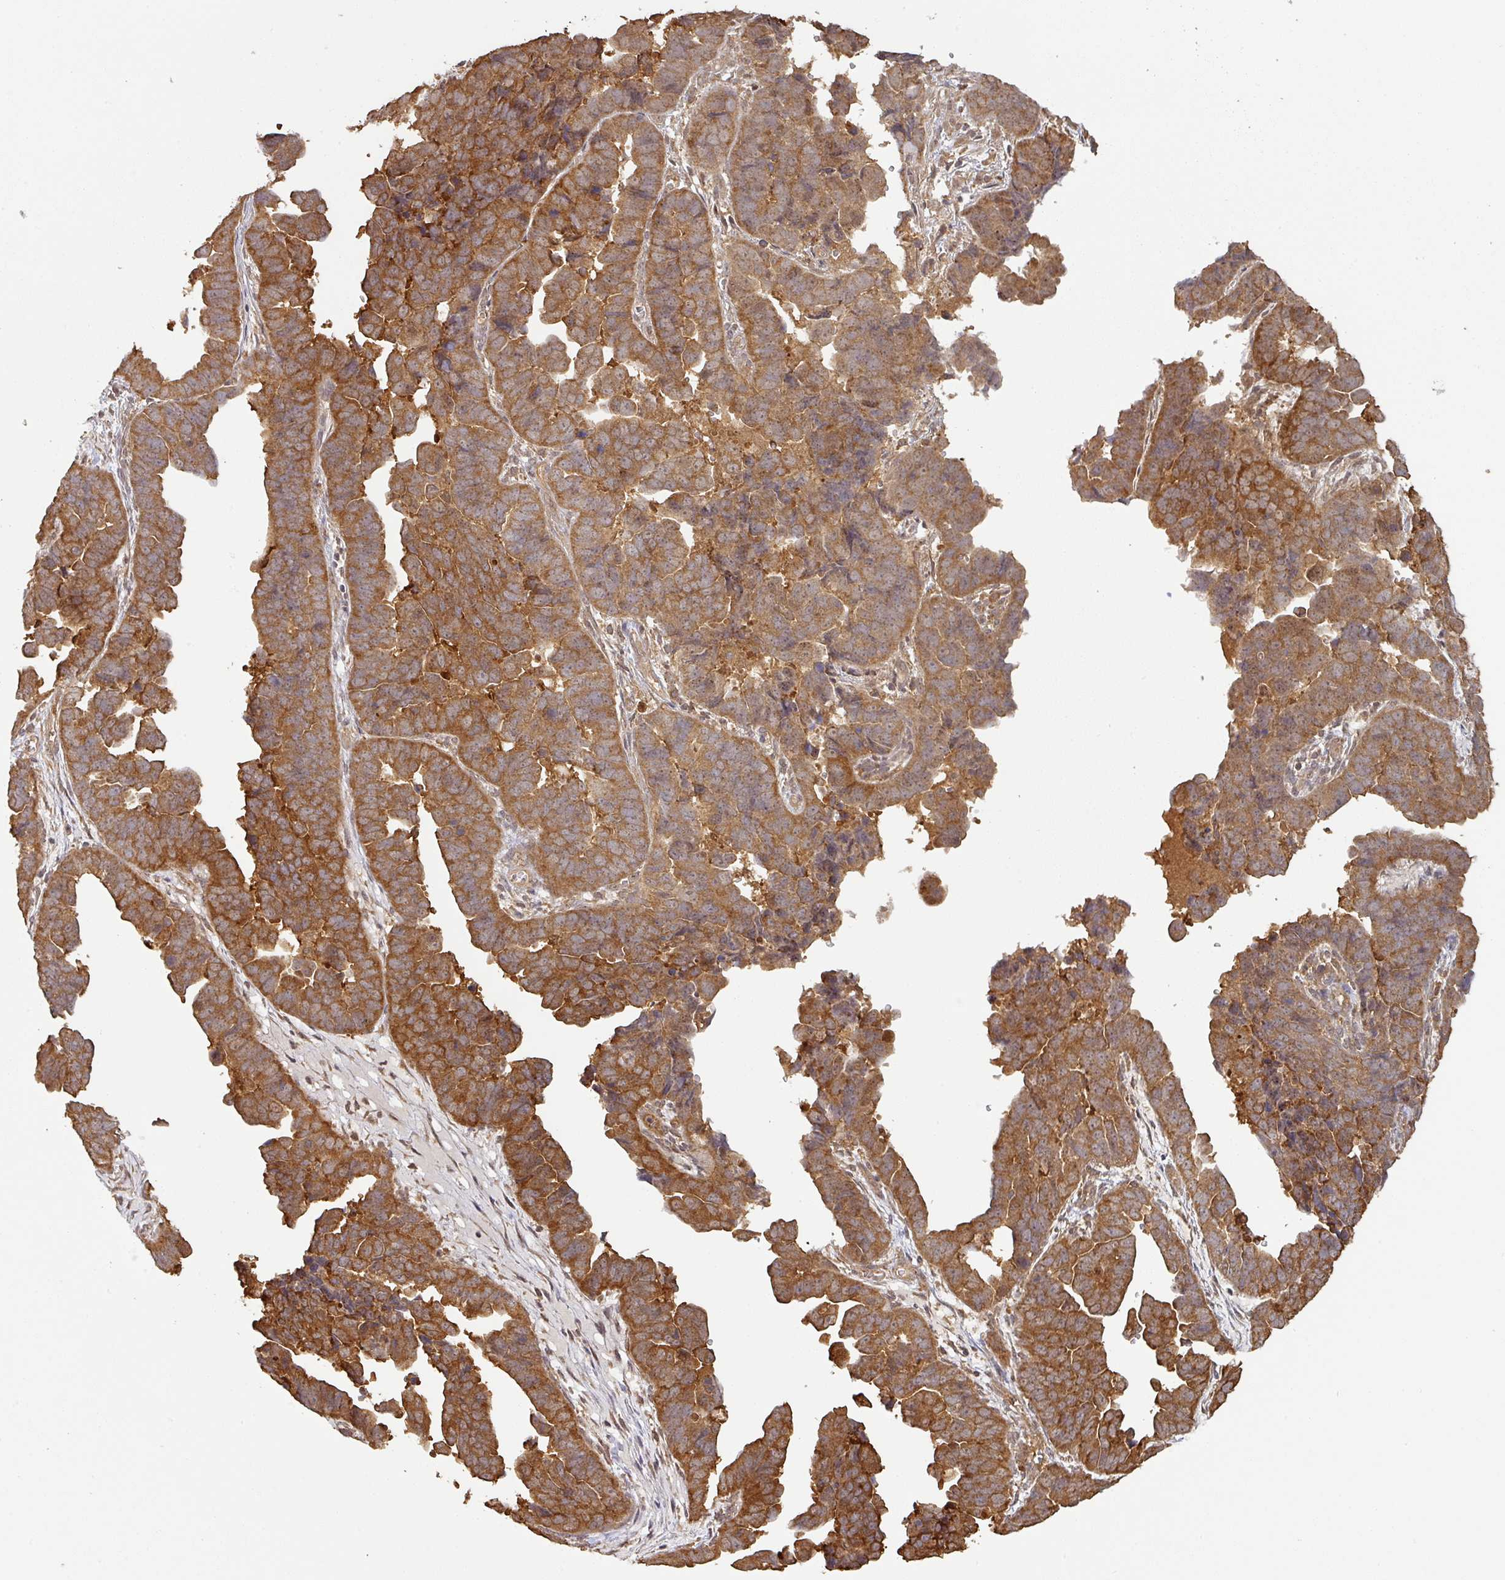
{"staining": {"intensity": "strong", "quantity": ">75%", "location": "cytoplasmic/membranous"}, "tissue": "endometrial cancer", "cell_type": "Tumor cells", "image_type": "cancer", "snomed": [{"axis": "morphology", "description": "Adenocarcinoma, NOS"}, {"axis": "topography", "description": "Endometrium"}], "caption": "A high-resolution micrograph shows immunohistochemistry staining of endometrial cancer, which reveals strong cytoplasmic/membranous positivity in approximately >75% of tumor cells. (Brightfield microscopy of DAB IHC at high magnification).", "gene": "ZNF322", "patient": {"sex": "female", "age": 75}}